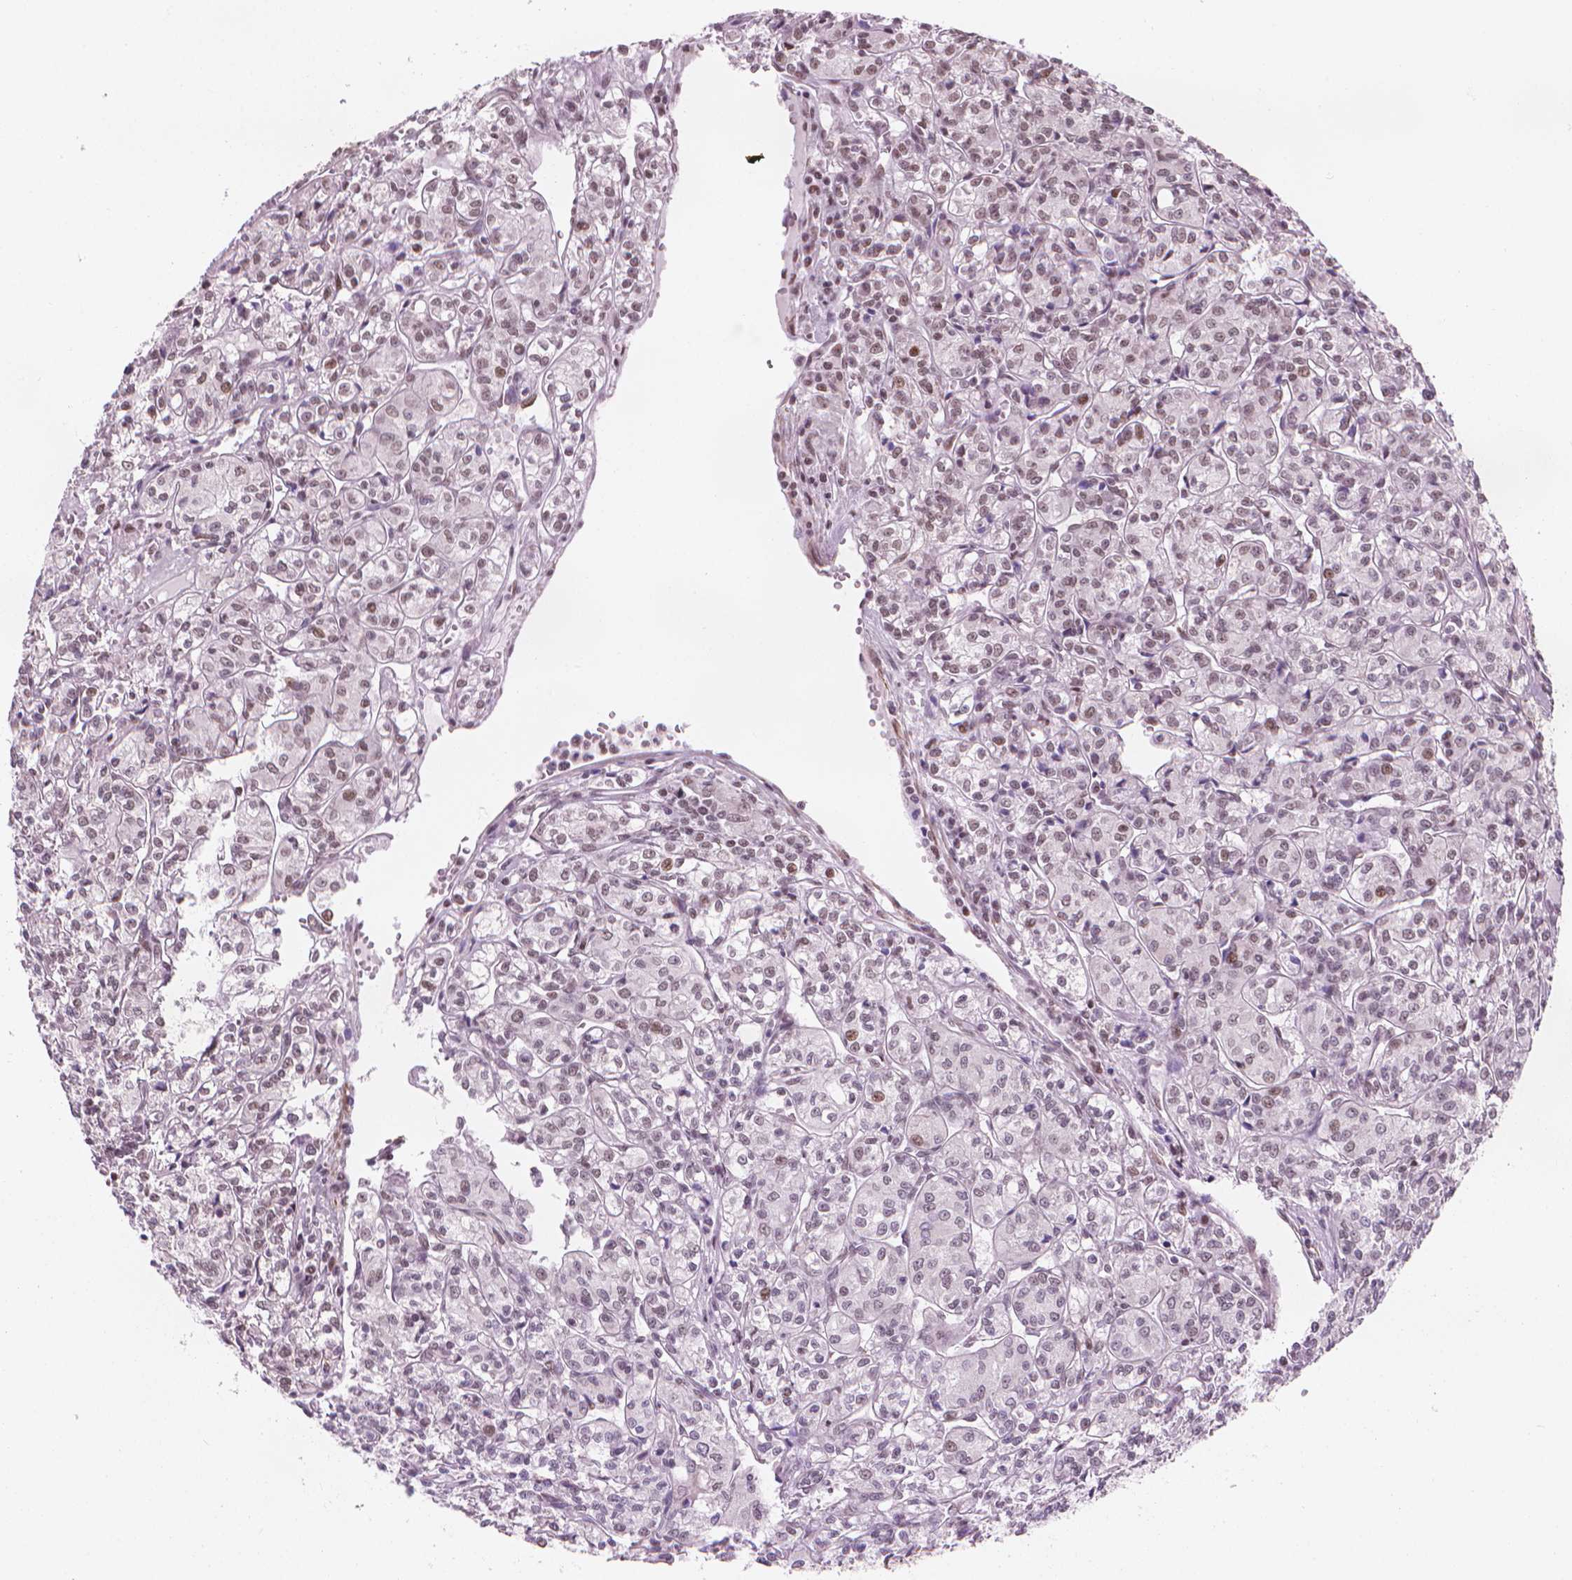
{"staining": {"intensity": "weak", "quantity": "<25%", "location": "nuclear"}, "tissue": "renal cancer", "cell_type": "Tumor cells", "image_type": "cancer", "snomed": [{"axis": "morphology", "description": "Adenocarcinoma, NOS"}, {"axis": "topography", "description": "Kidney"}], "caption": "Immunohistochemical staining of renal cancer (adenocarcinoma) demonstrates no significant expression in tumor cells.", "gene": "HOXD4", "patient": {"sex": "male", "age": 36}}